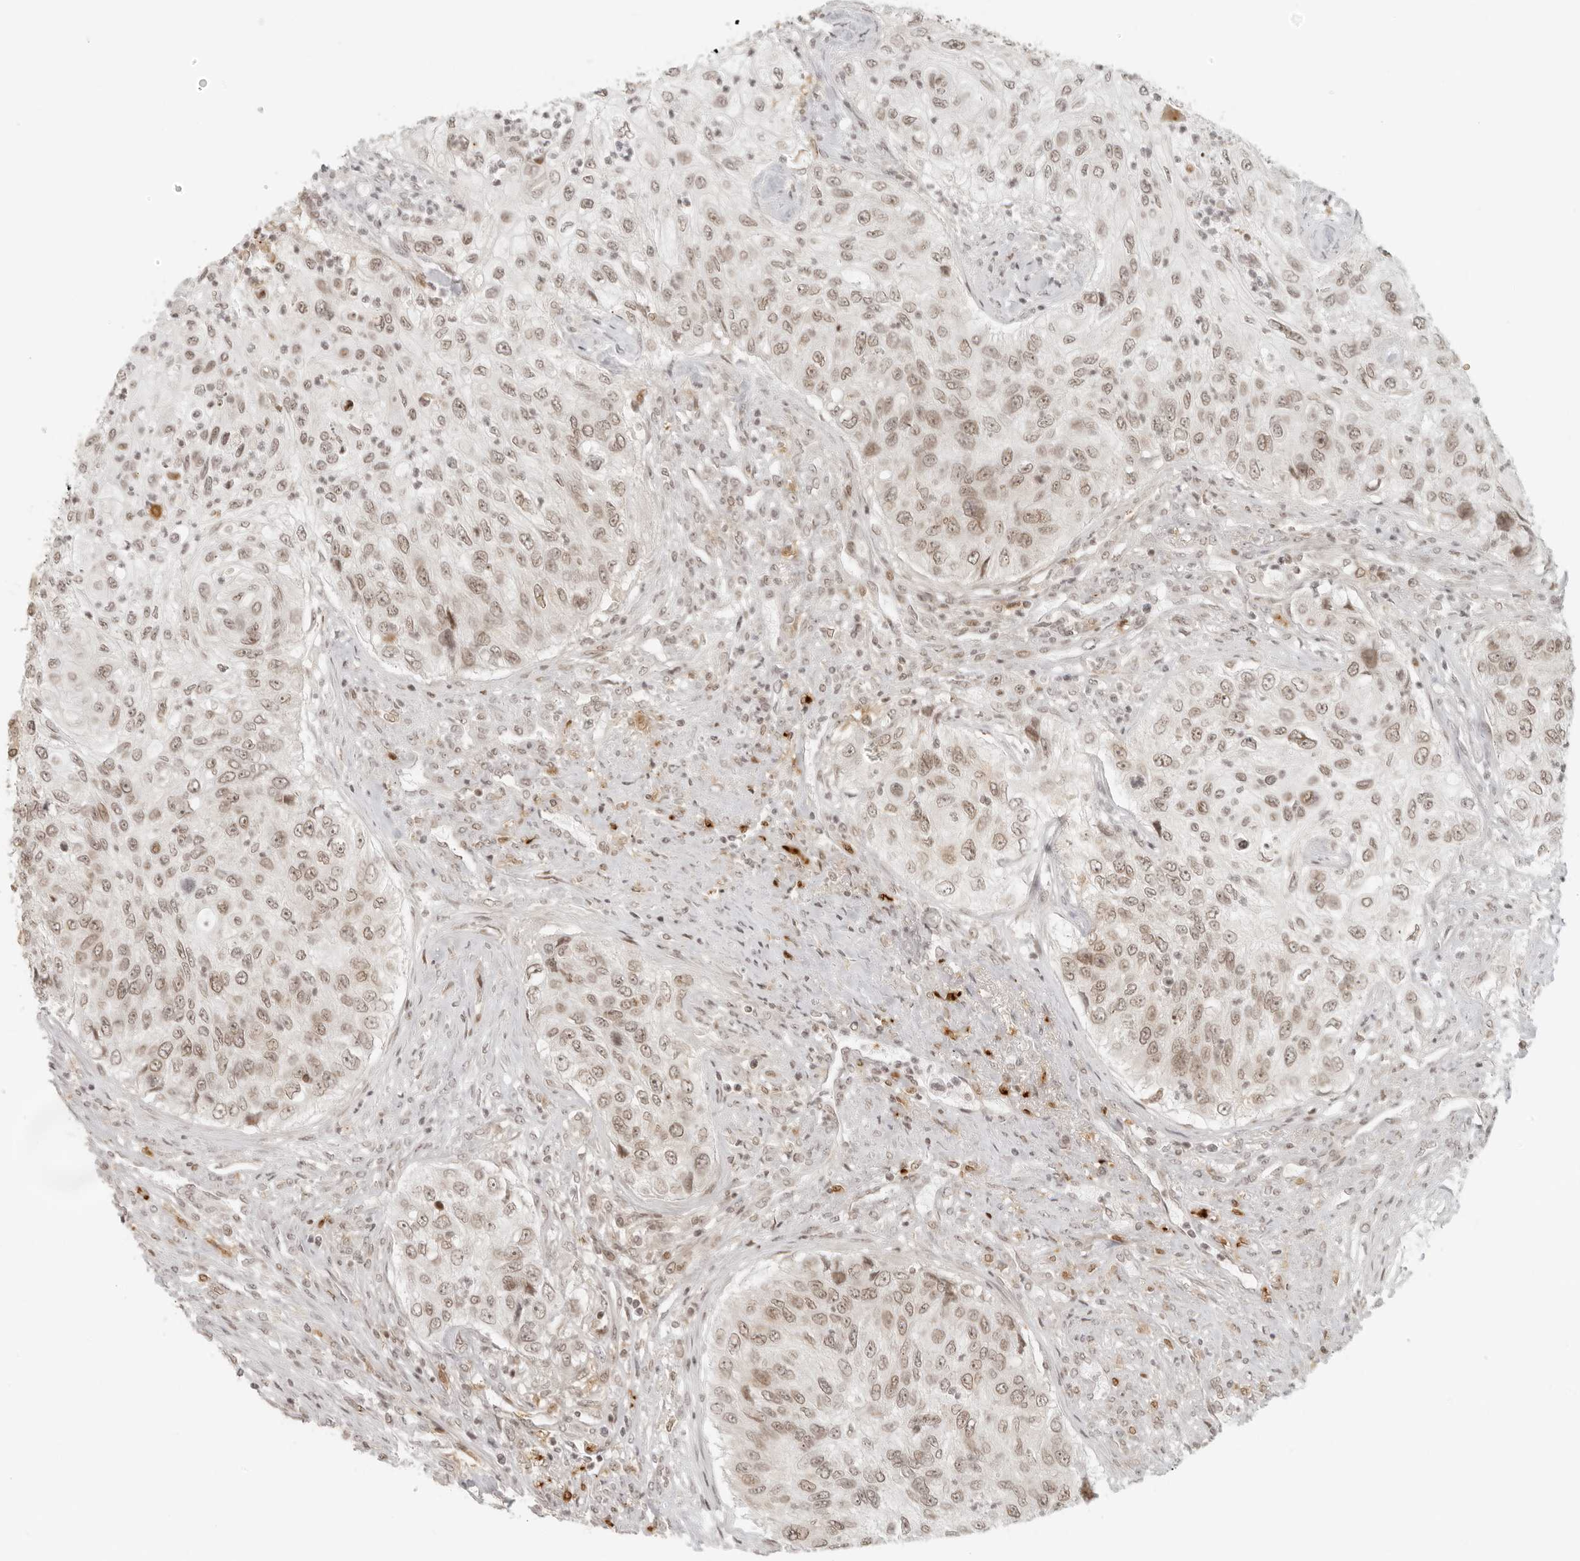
{"staining": {"intensity": "weak", "quantity": ">75%", "location": "nuclear"}, "tissue": "urothelial cancer", "cell_type": "Tumor cells", "image_type": "cancer", "snomed": [{"axis": "morphology", "description": "Urothelial carcinoma, High grade"}, {"axis": "topography", "description": "Urinary bladder"}], "caption": "Immunohistochemistry image of neoplastic tissue: human urothelial cancer stained using IHC reveals low levels of weak protein expression localized specifically in the nuclear of tumor cells, appearing as a nuclear brown color.", "gene": "ZNF407", "patient": {"sex": "female", "age": 60}}